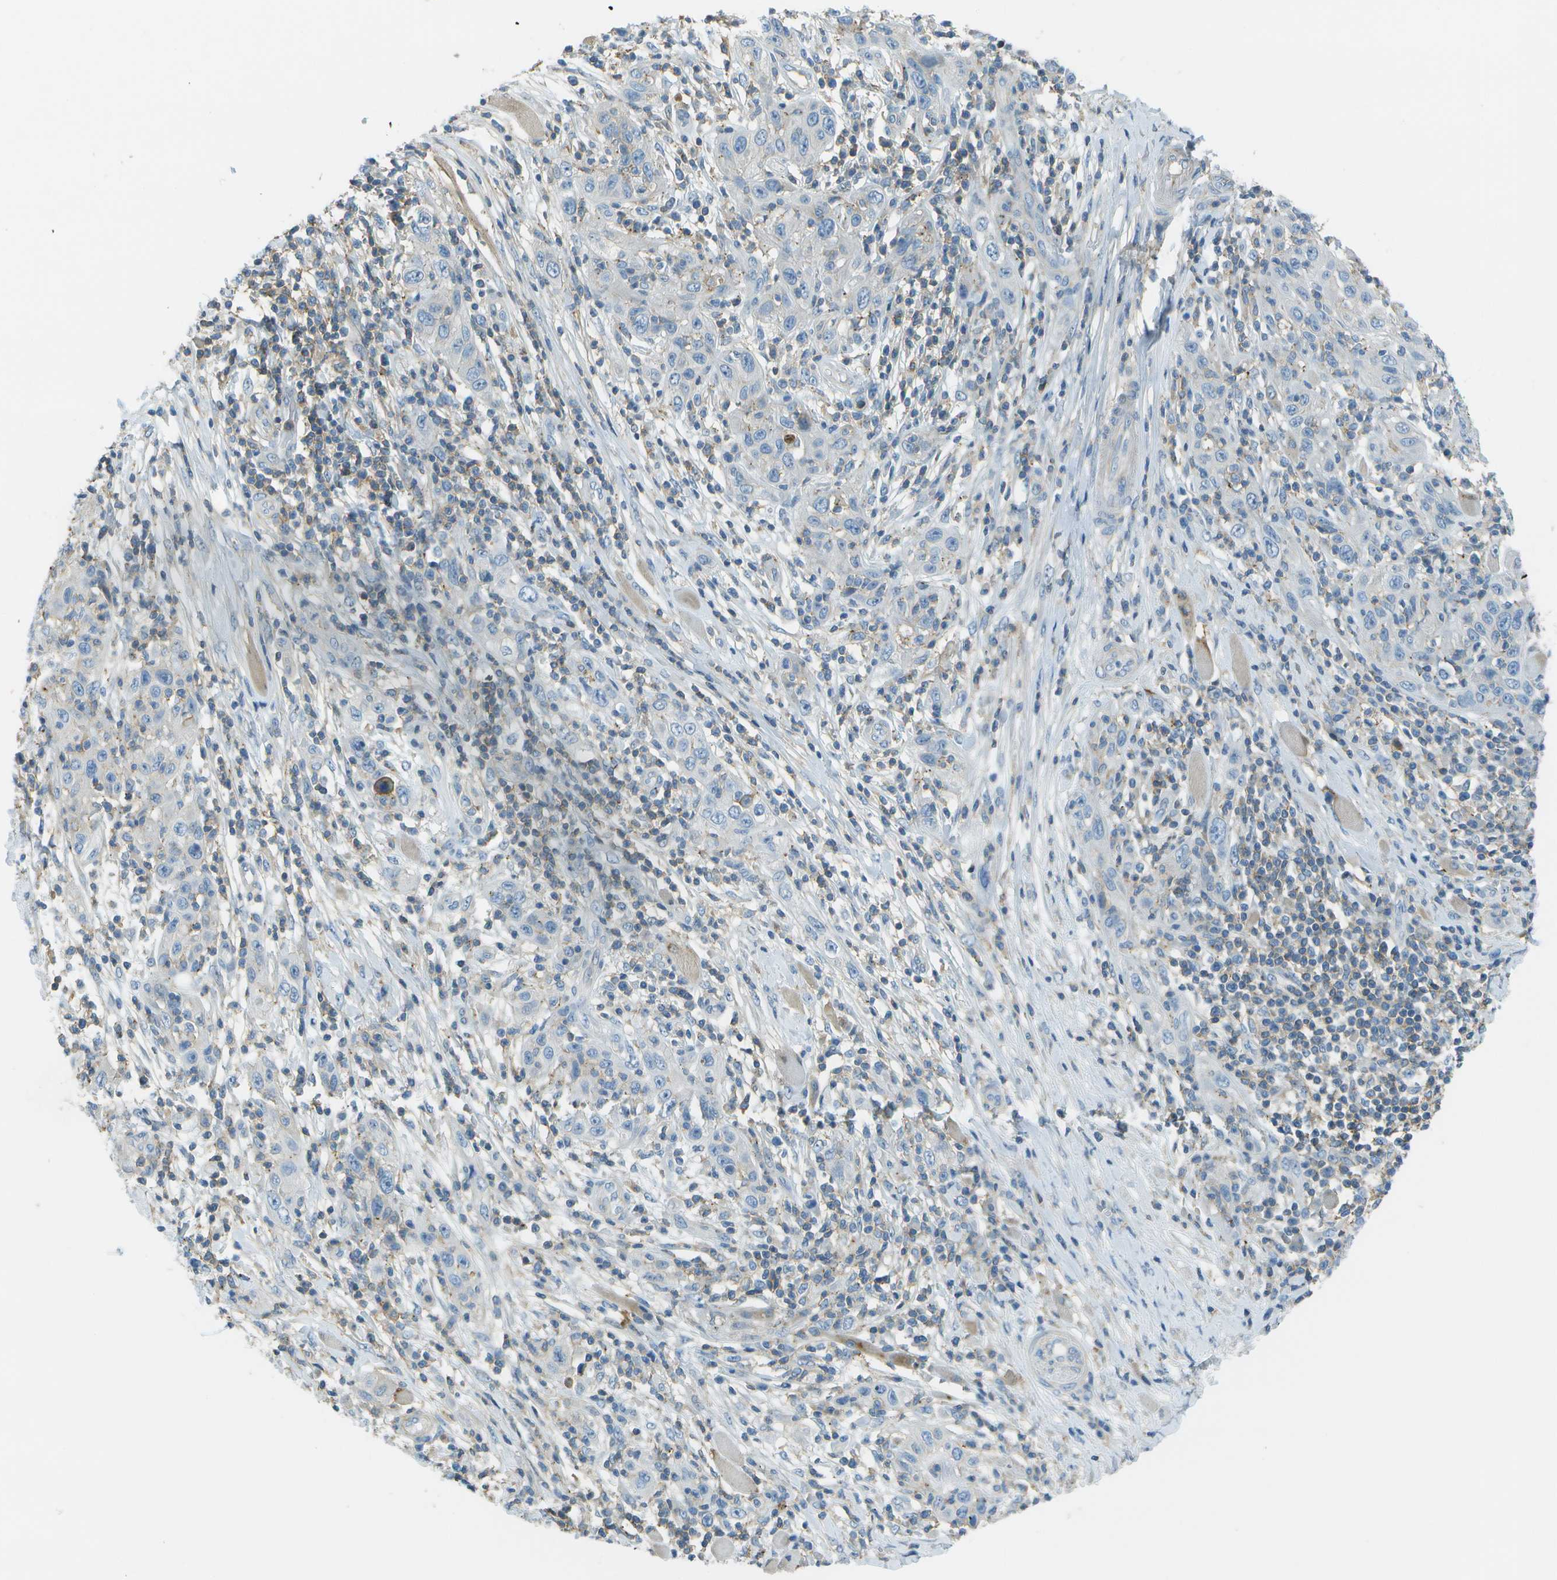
{"staining": {"intensity": "negative", "quantity": "none", "location": "none"}, "tissue": "skin cancer", "cell_type": "Tumor cells", "image_type": "cancer", "snomed": [{"axis": "morphology", "description": "Squamous cell carcinoma, NOS"}, {"axis": "topography", "description": "Skin"}], "caption": "DAB (3,3'-diaminobenzidine) immunohistochemical staining of human skin squamous cell carcinoma reveals no significant positivity in tumor cells.", "gene": "LRRC66", "patient": {"sex": "female", "age": 88}}